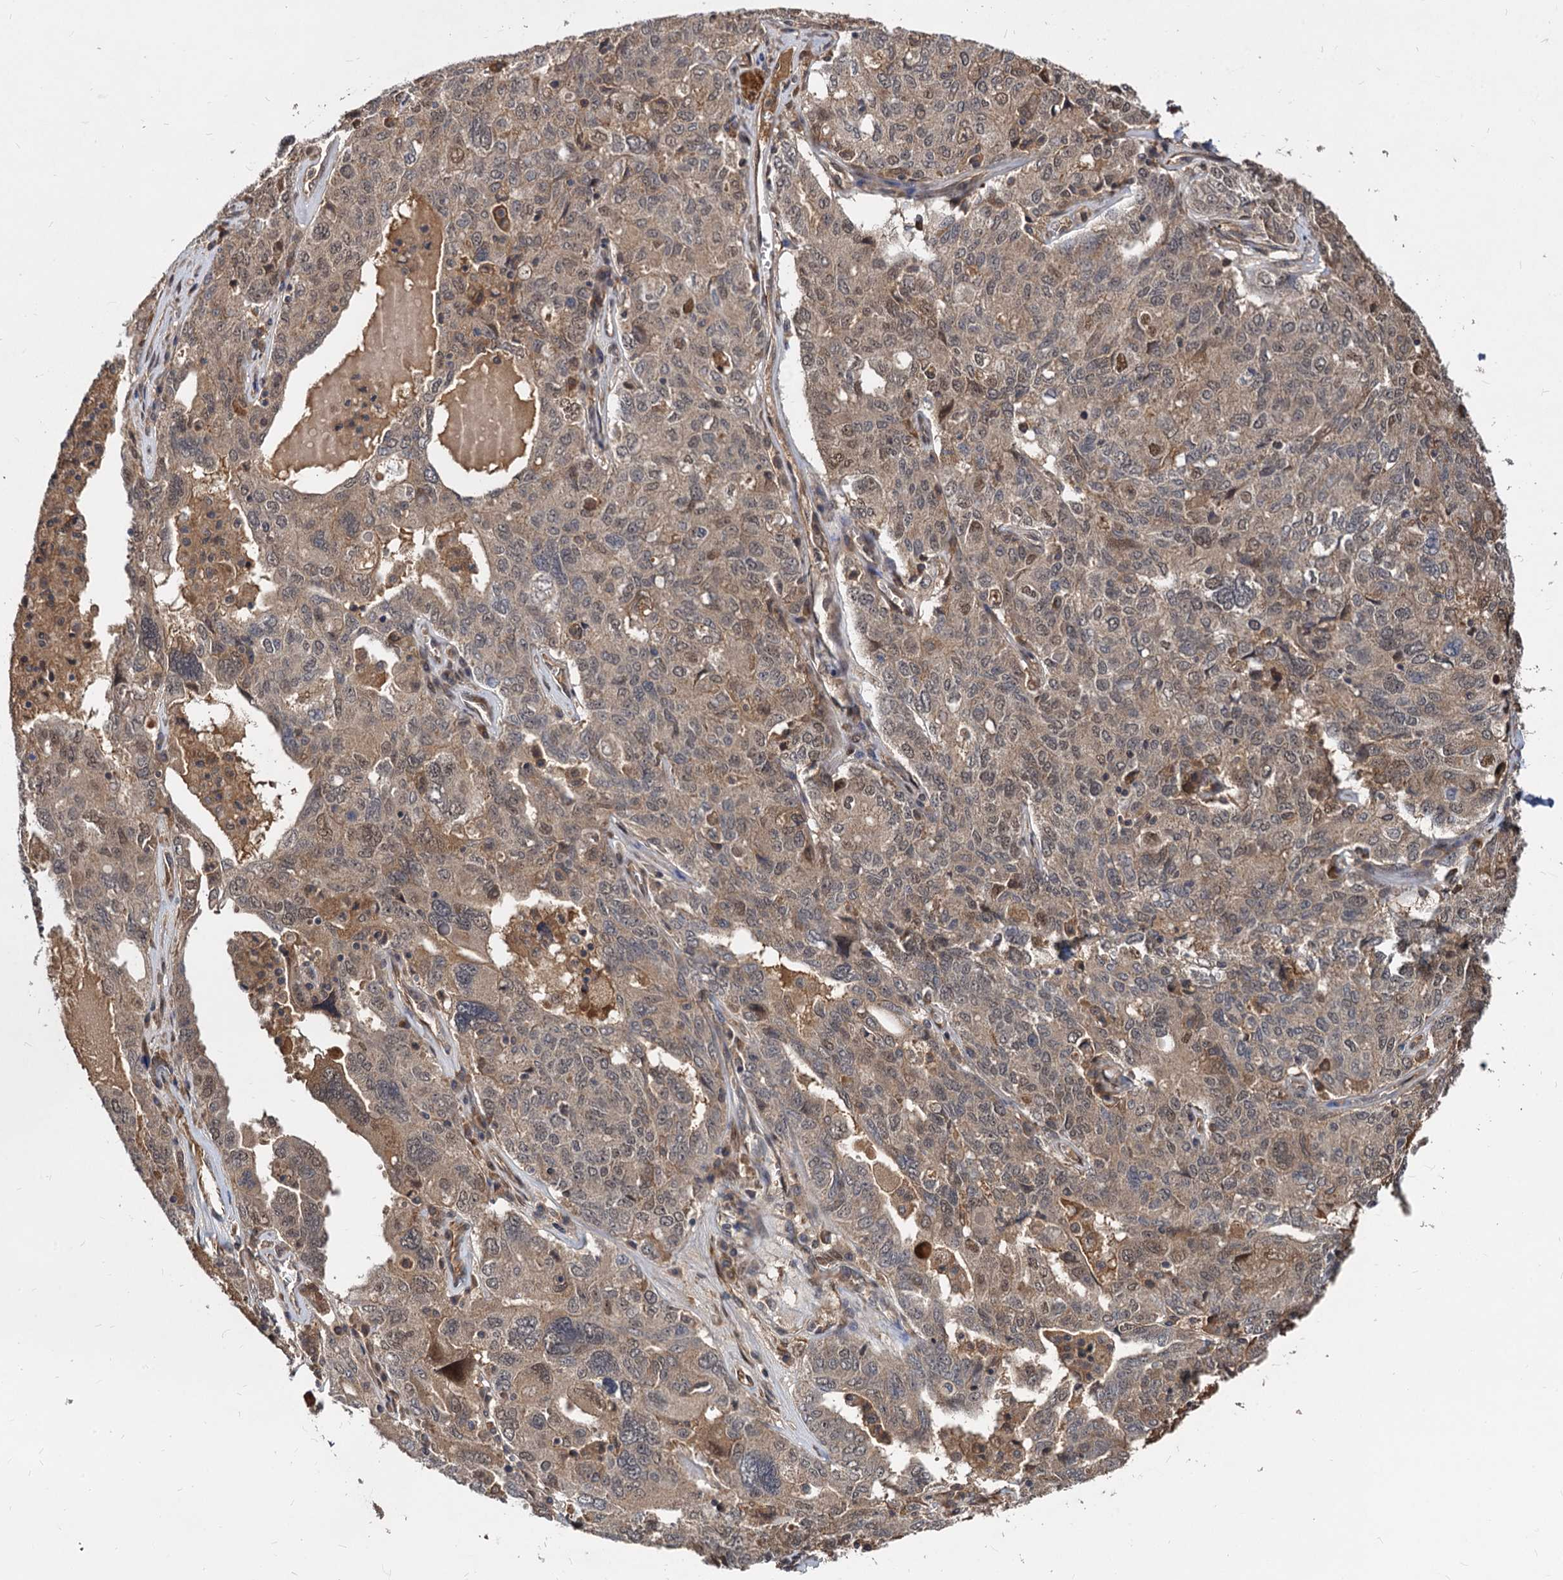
{"staining": {"intensity": "weak", "quantity": "25%-75%", "location": "cytoplasmic/membranous,nuclear"}, "tissue": "ovarian cancer", "cell_type": "Tumor cells", "image_type": "cancer", "snomed": [{"axis": "morphology", "description": "Carcinoma, endometroid"}, {"axis": "topography", "description": "Ovary"}], "caption": "An image of ovarian endometroid carcinoma stained for a protein reveals weak cytoplasmic/membranous and nuclear brown staining in tumor cells. The protein is stained brown, and the nuclei are stained in blue (DAB (3,3'-diaminobenzidine) IHC with brightfield microscopy, high magnification).", "gene": "PSMD4", "patient": {"sex": "female", "age": 62}}